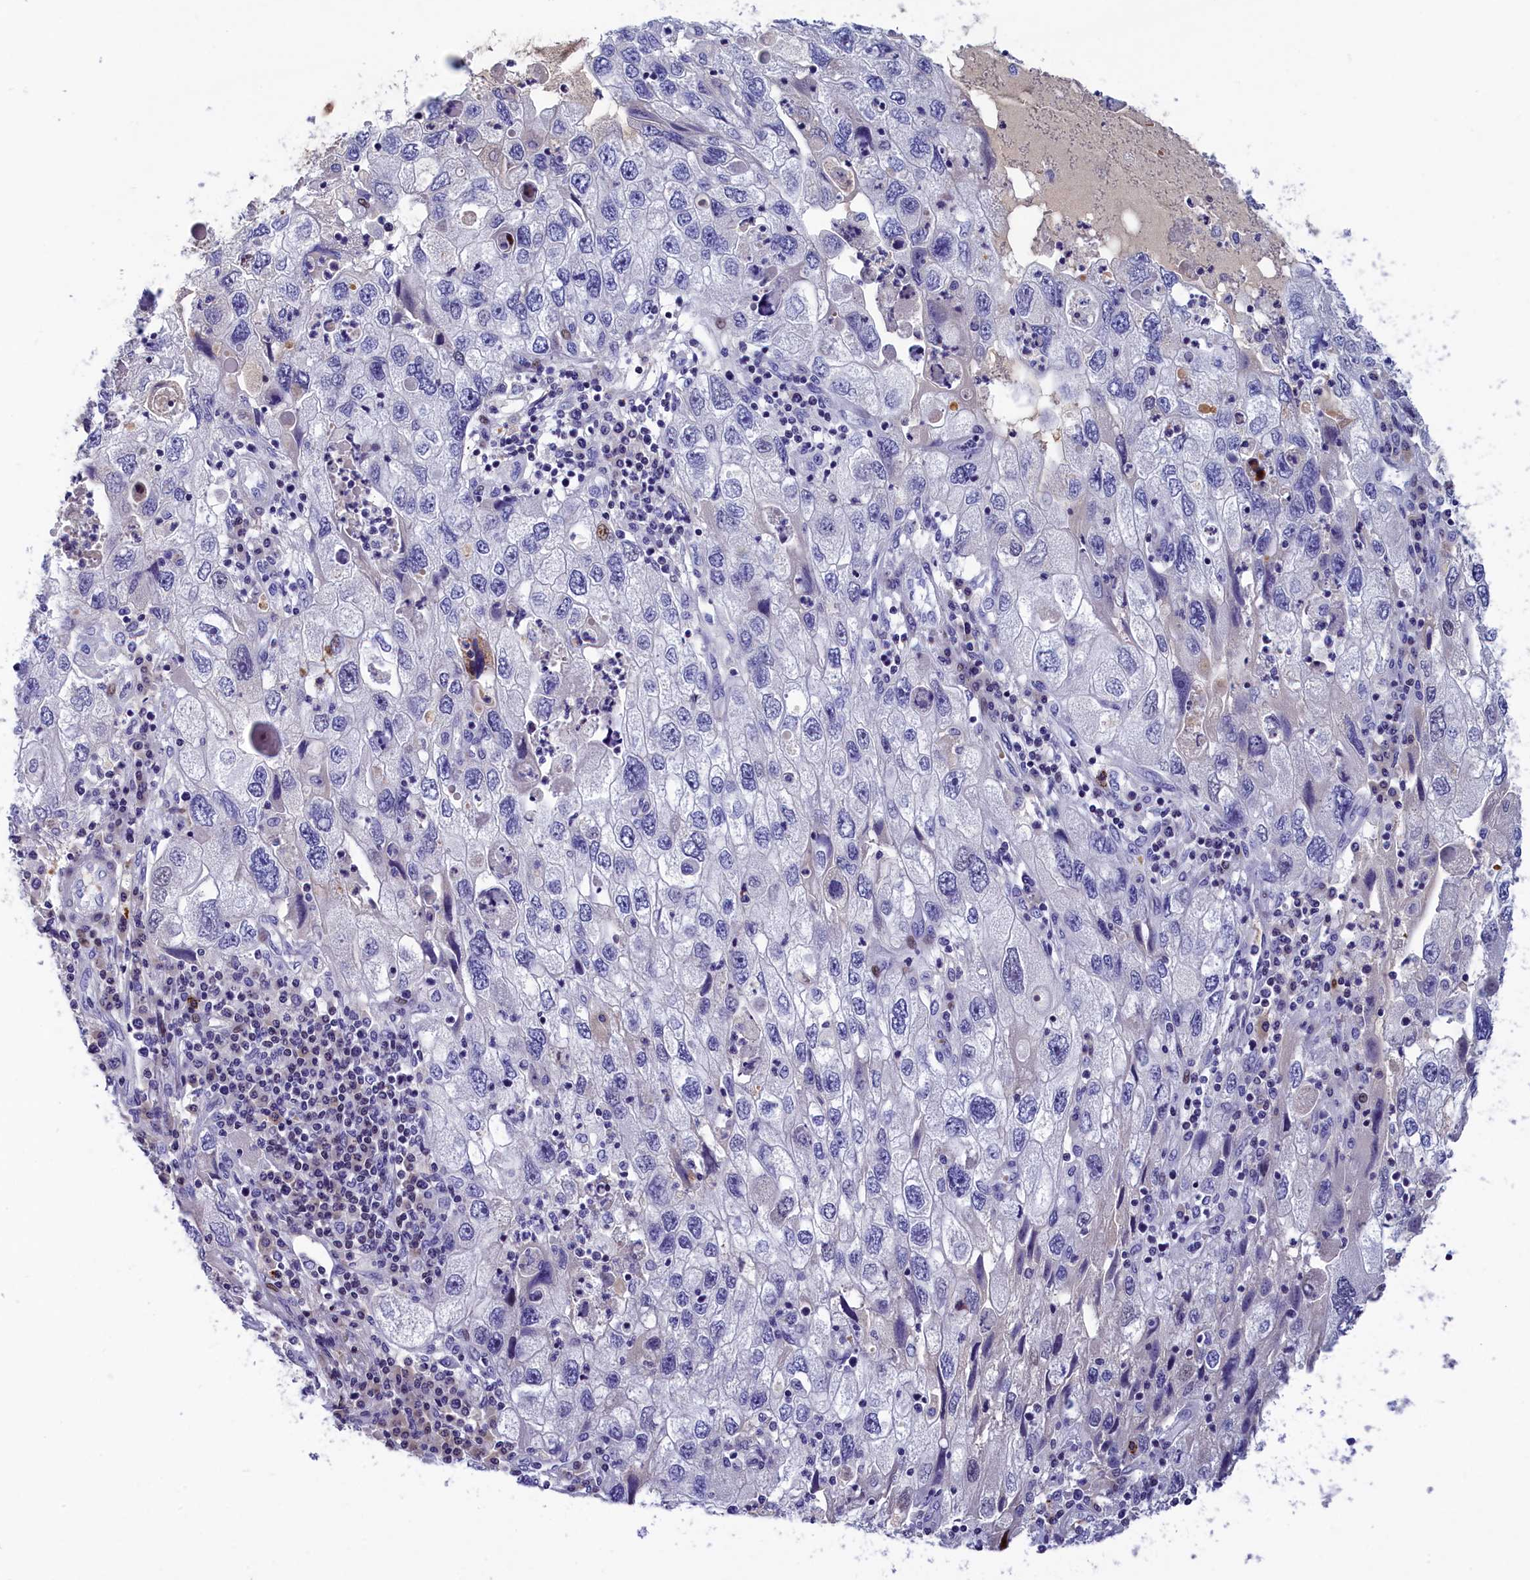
{"staining": {"intensity": "negative", "quantity": "none", "location": "none"}, "tissue": "endometrial cancer", "cell_type": "Tumor cells", "image_type": "cancer", "snomed": [{"axis": "morphology", "description": "Adenocarcinoma, NOS"}, {"axis": "topography", "description": "Endometrium"}], "caption": "IHC image of endometrial cancer (adenocarcinoma) stained for a protein (brown), which displays no expression in tumor cells. (DAB (3,3'-diaminobenzidine) immunohistochemistry (IHC), high magnification).", "gene": "NKPD1", "patient": {"sex": "female", "age": 49}}